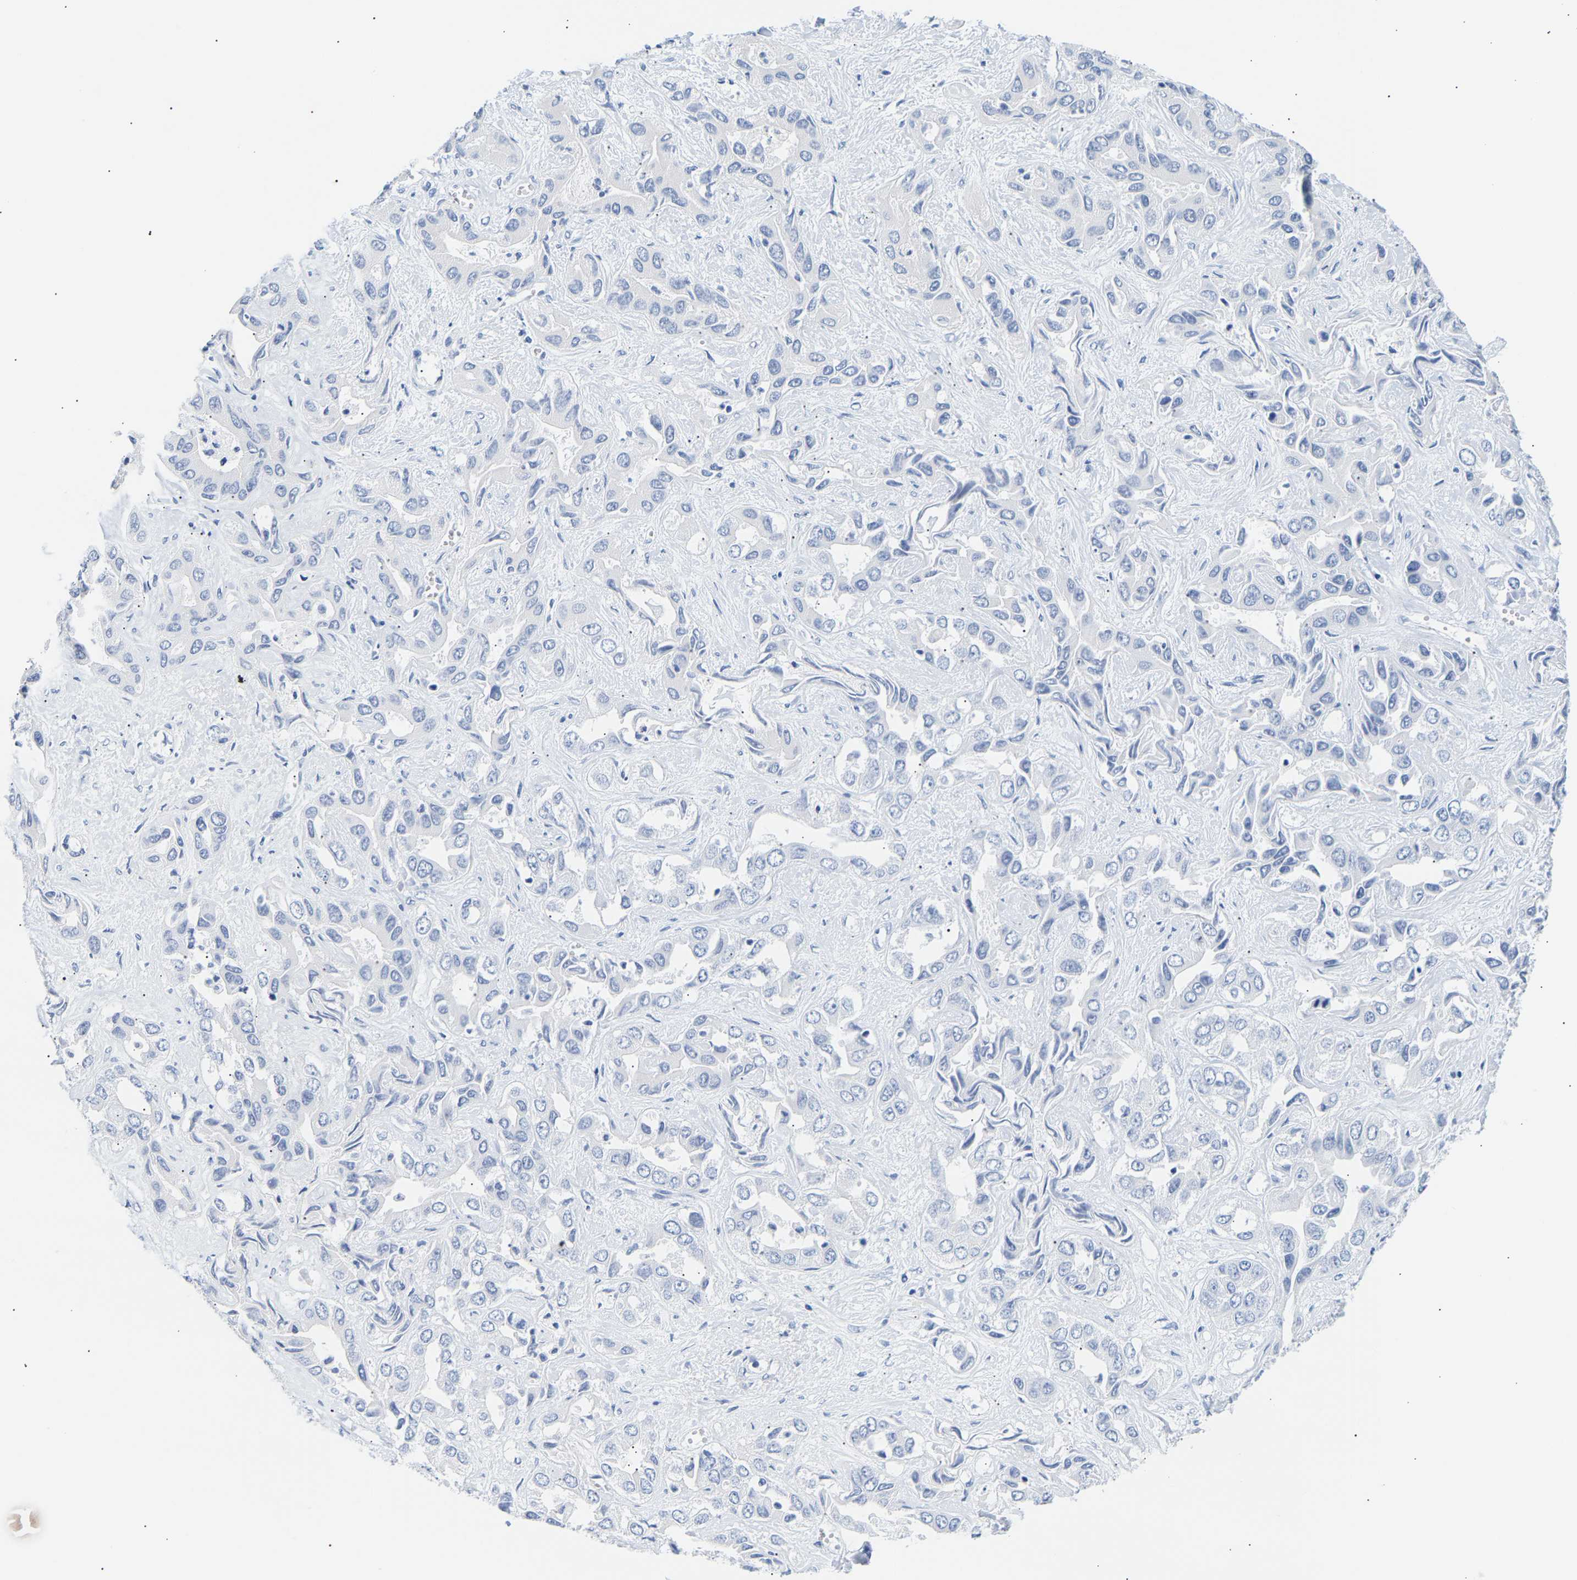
{"staining": {"intensity": "negative", "quantity": "none", "location": "none"}, "tissue": "liver cancer", "cell_type": "Tumor cells", "image_type": "cancer", "snomed": [{"axis": "morphology", "description": "Cholangiocarcinoma"}, {"axis": "topography", "description": "Liver"}], "caption": "This histopathology image is of liver cancer stained with immunohistochemistry to label a protein in brown with the nuclei are counter-stained blue. There is no positivity in tumor cells.", "gene": "SPINK2", "patient": {"sex": "female", "age": 52}}